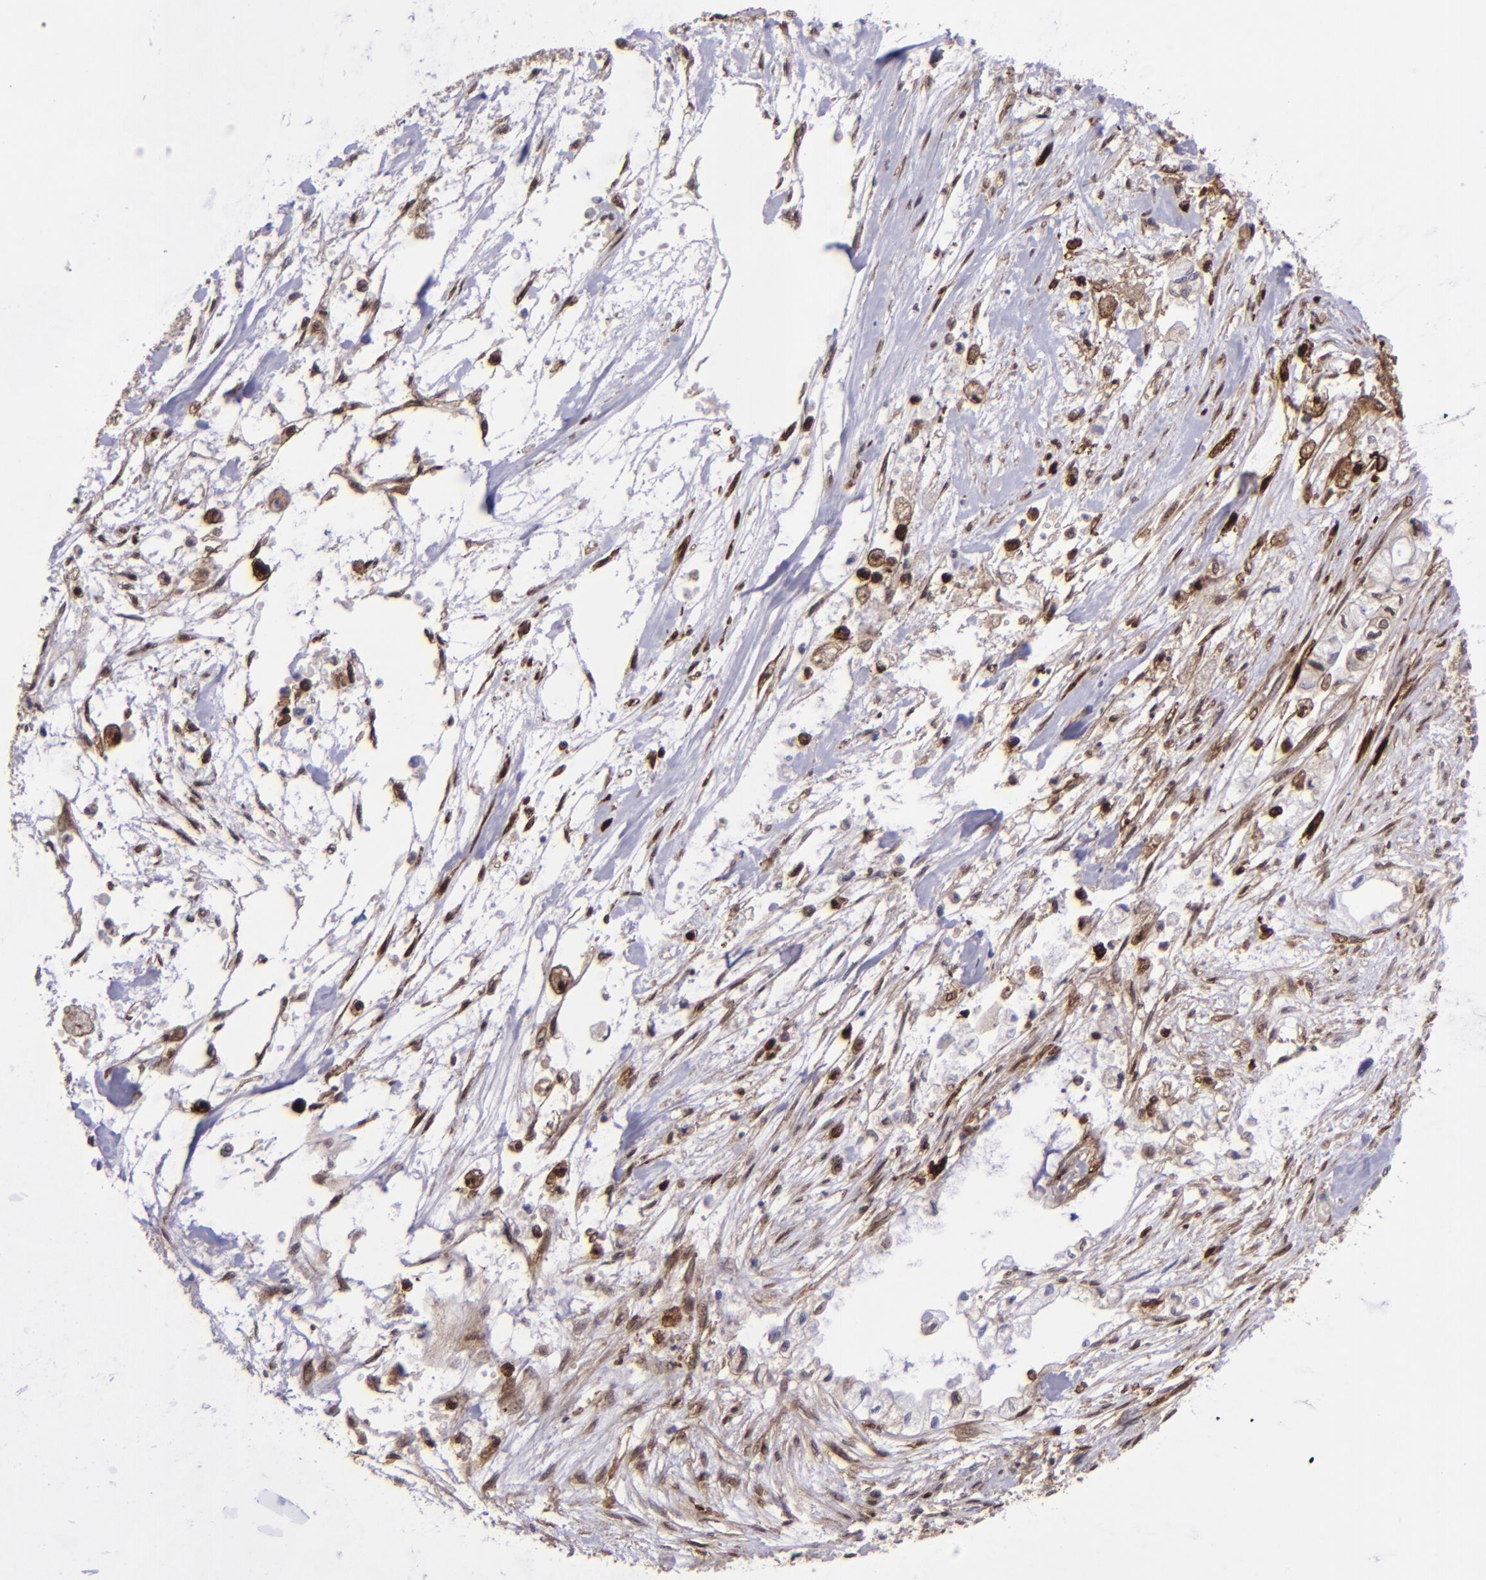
{"staining": {"intensity": "weak", "quantity": "<25%", "location": "cytoplasmic/membranous,nuclear"}, "tissue": "pancreatic cancer", "cell_type": "Tumor cells", "image_type": "cancer", "snomed": [{"axis": "morphology", "description": "Adenocarcinoma, NOS"}, {"axis": "topography", "description": "Pancreas"}], "caption": "Micrograph shows no protein positivity in tumor cells of adenocarcinoma (pancreatic) tissue.", "gene": "TYMP", "patient": {"sex": "male", "age": 79}}